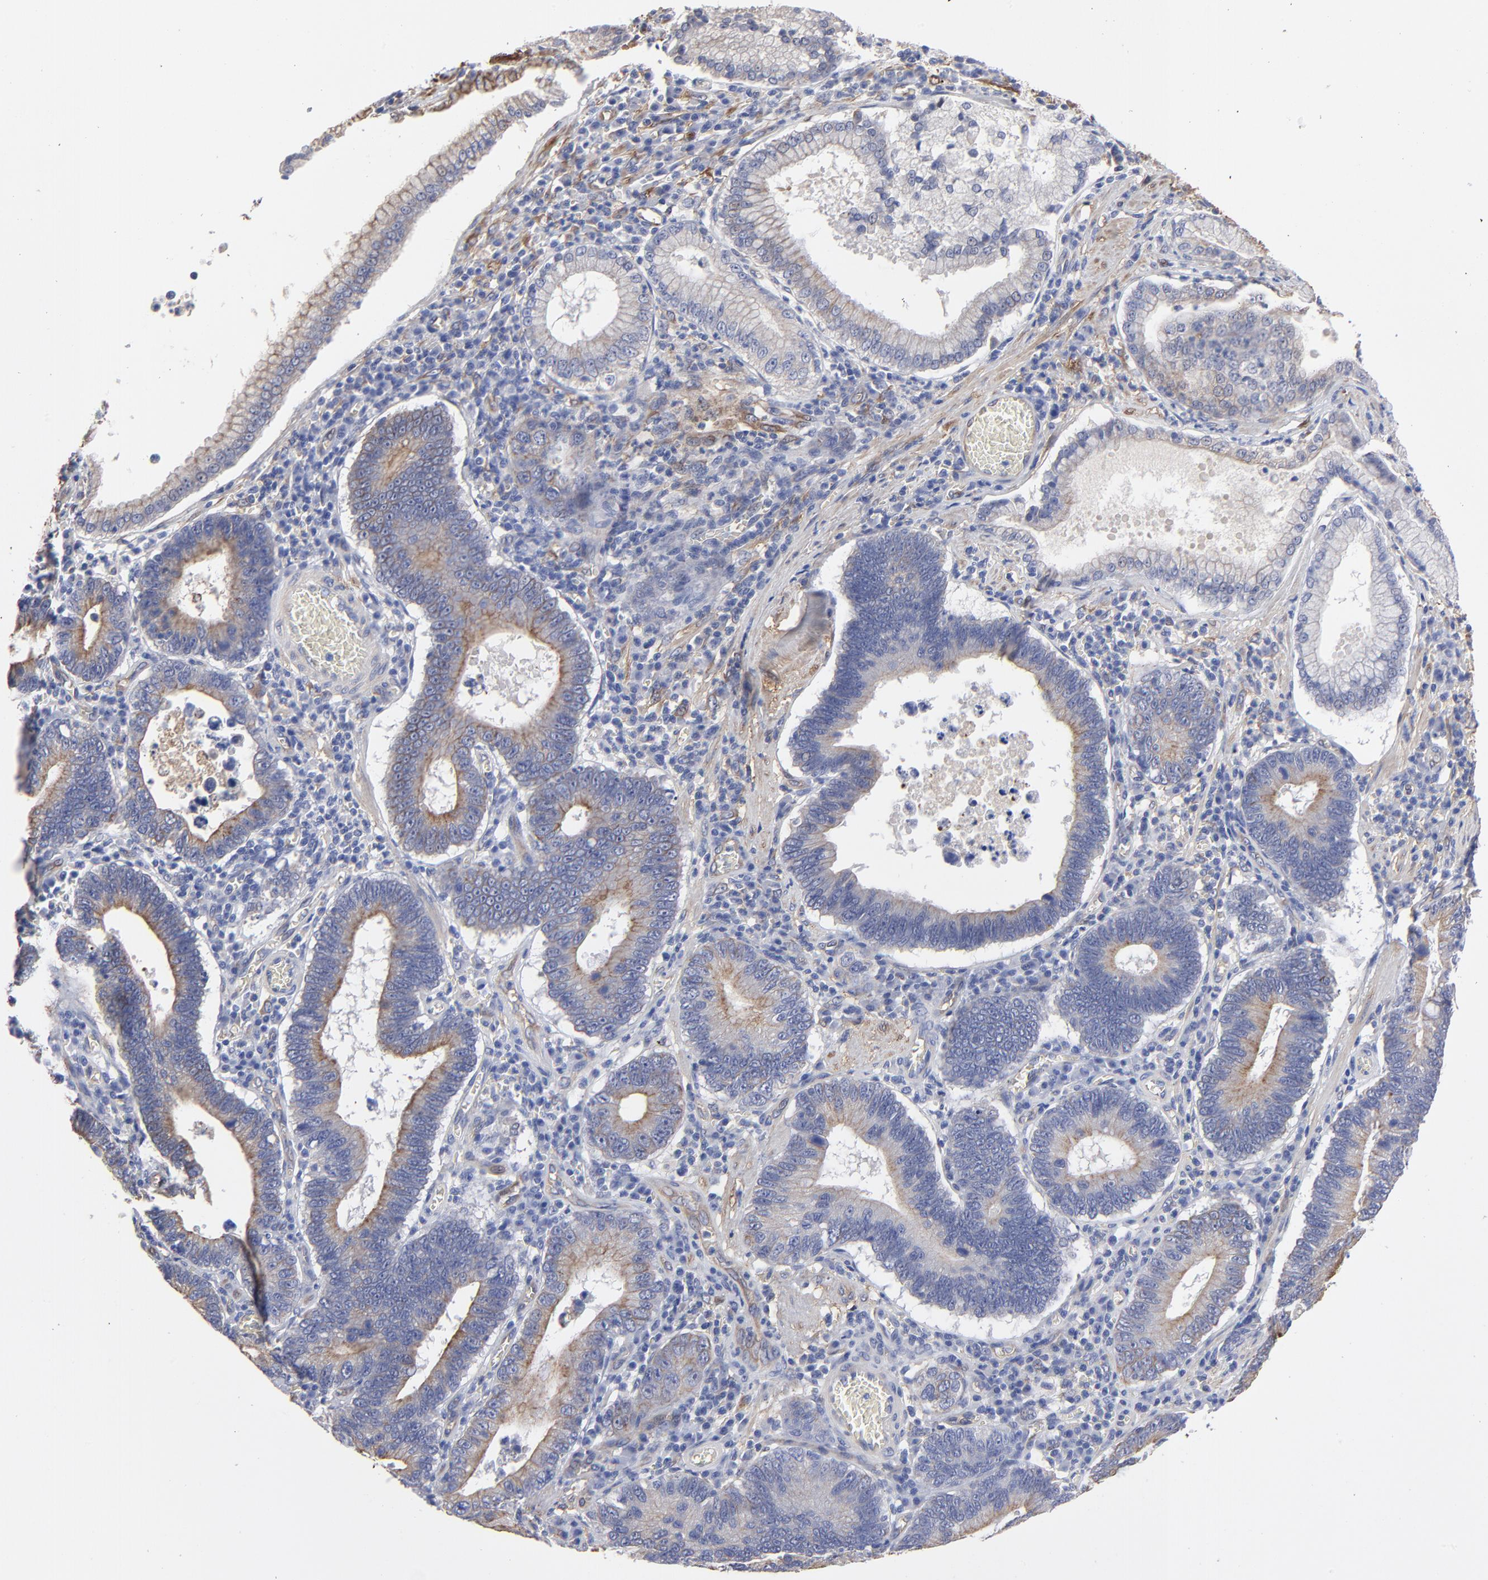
{"staining": {"intensity": "weak", "quantity": "25%-75%", "location": "cytoplasmic/membranous"}, "tissue": "stomach cancer", "cell_type": "Tumor cells", "image_type": "cancer", "snomed": [{"axis": "morphology", "description": "Adenocarcinoma, NOS"}, {"axis": "topography", "description": "Stomach"}, {"axis": "topography", "description": "Gastric cardia"}], "caption": "Weak cytoplasmic/membranous protein staining is seen in about 25%-75% of tumor cells in stomach adenocarcinoma.", "gene": "CILP", "patient": {"sex": "male", "age": 59}}